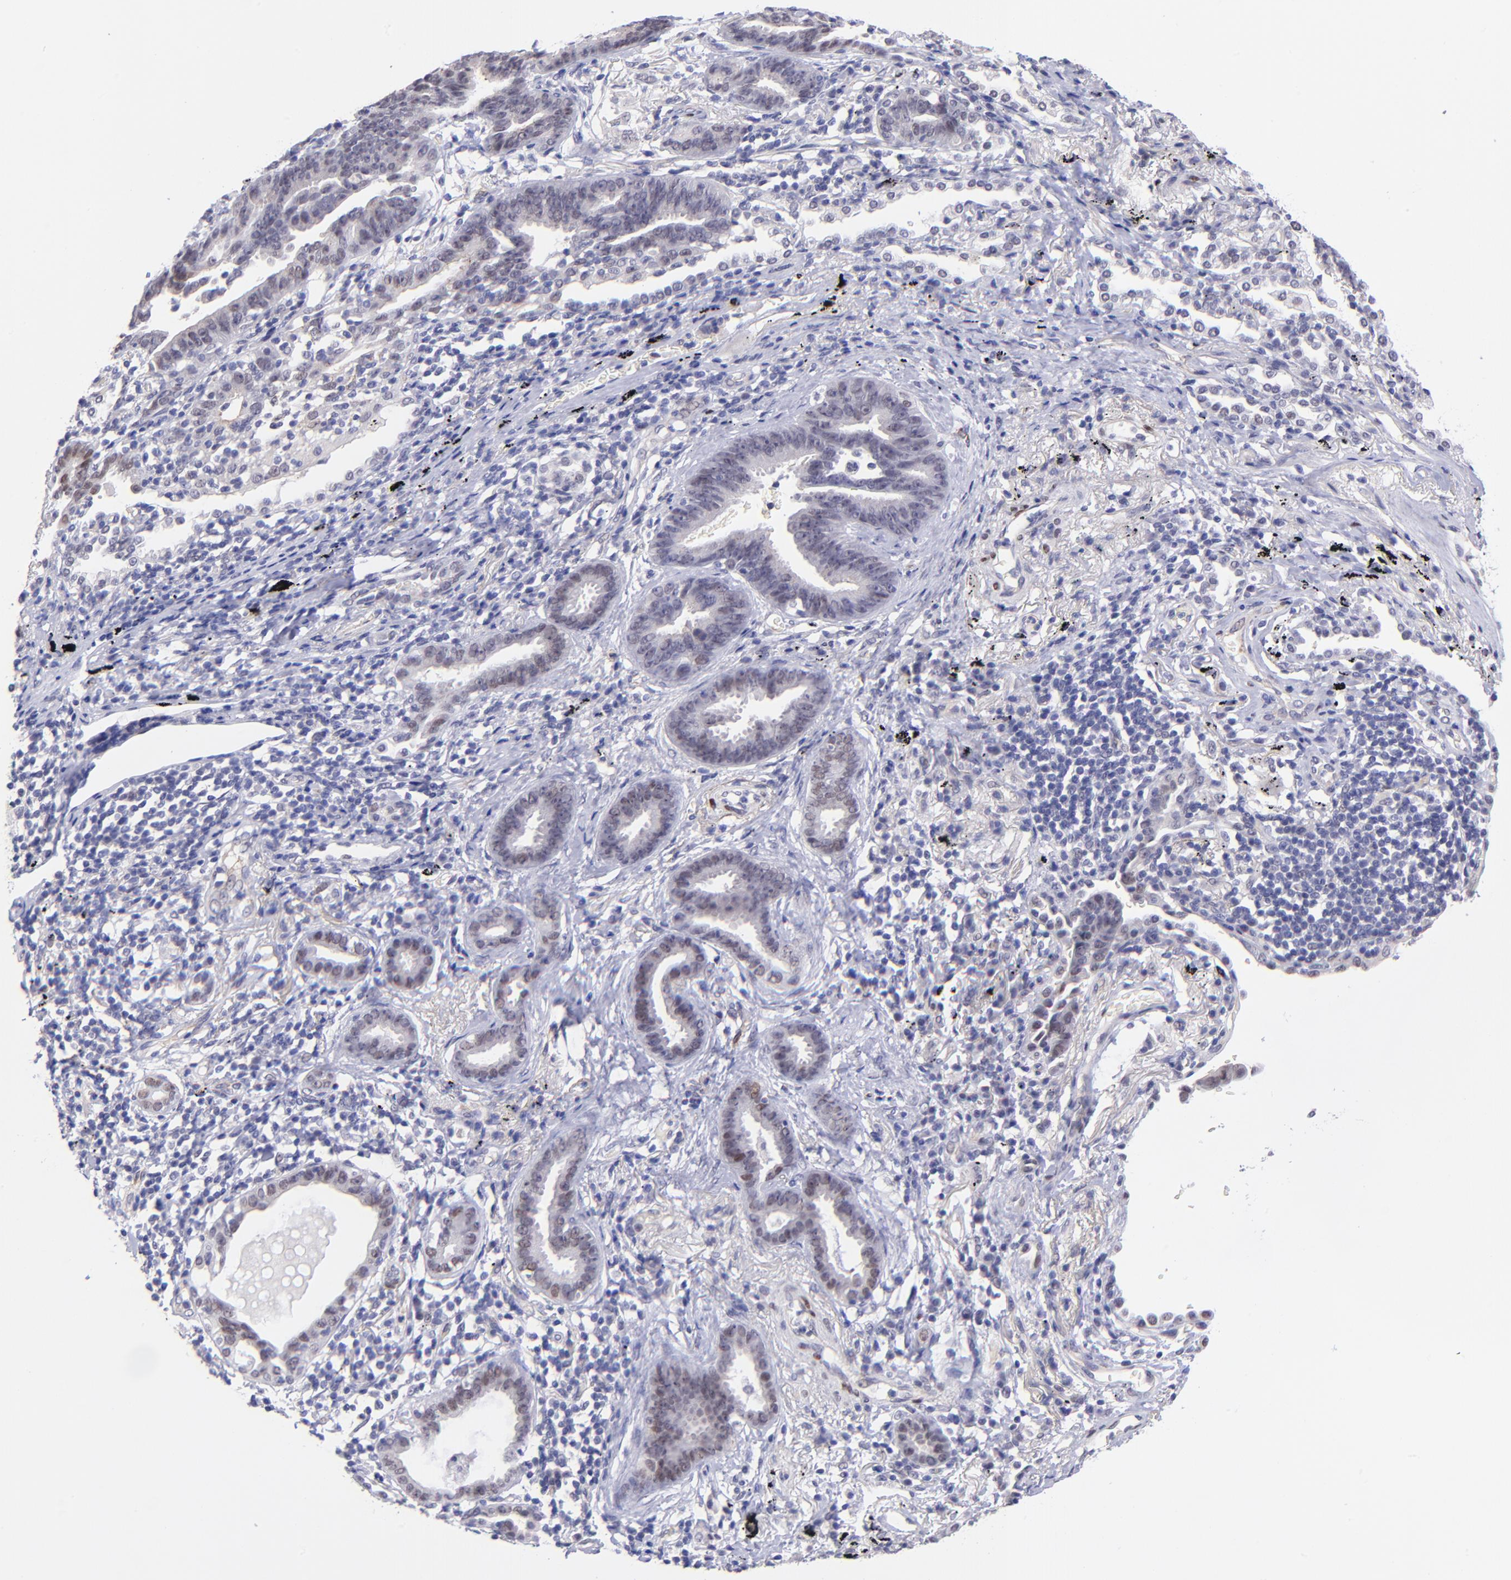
{"staining": {"intensity": "weak", "quantity": "<25%", "location": "nuclear"}, "tissue": "lung cancer", "cell_type": "Tumor cells", "image_type": "cancer", "snomed": [{"axis": "morphology", "description": "Adenocarcinoma, NOS"}, {"axis": "topography", "description": "Lung"}], "caption": "An IHC image of adenocarcinoma (lung) is shown. There is no staining in tumor cells of adenocarcinoma (lung).", "gene": "SOX6", "patient": {"sex": "female", "age": 64}}